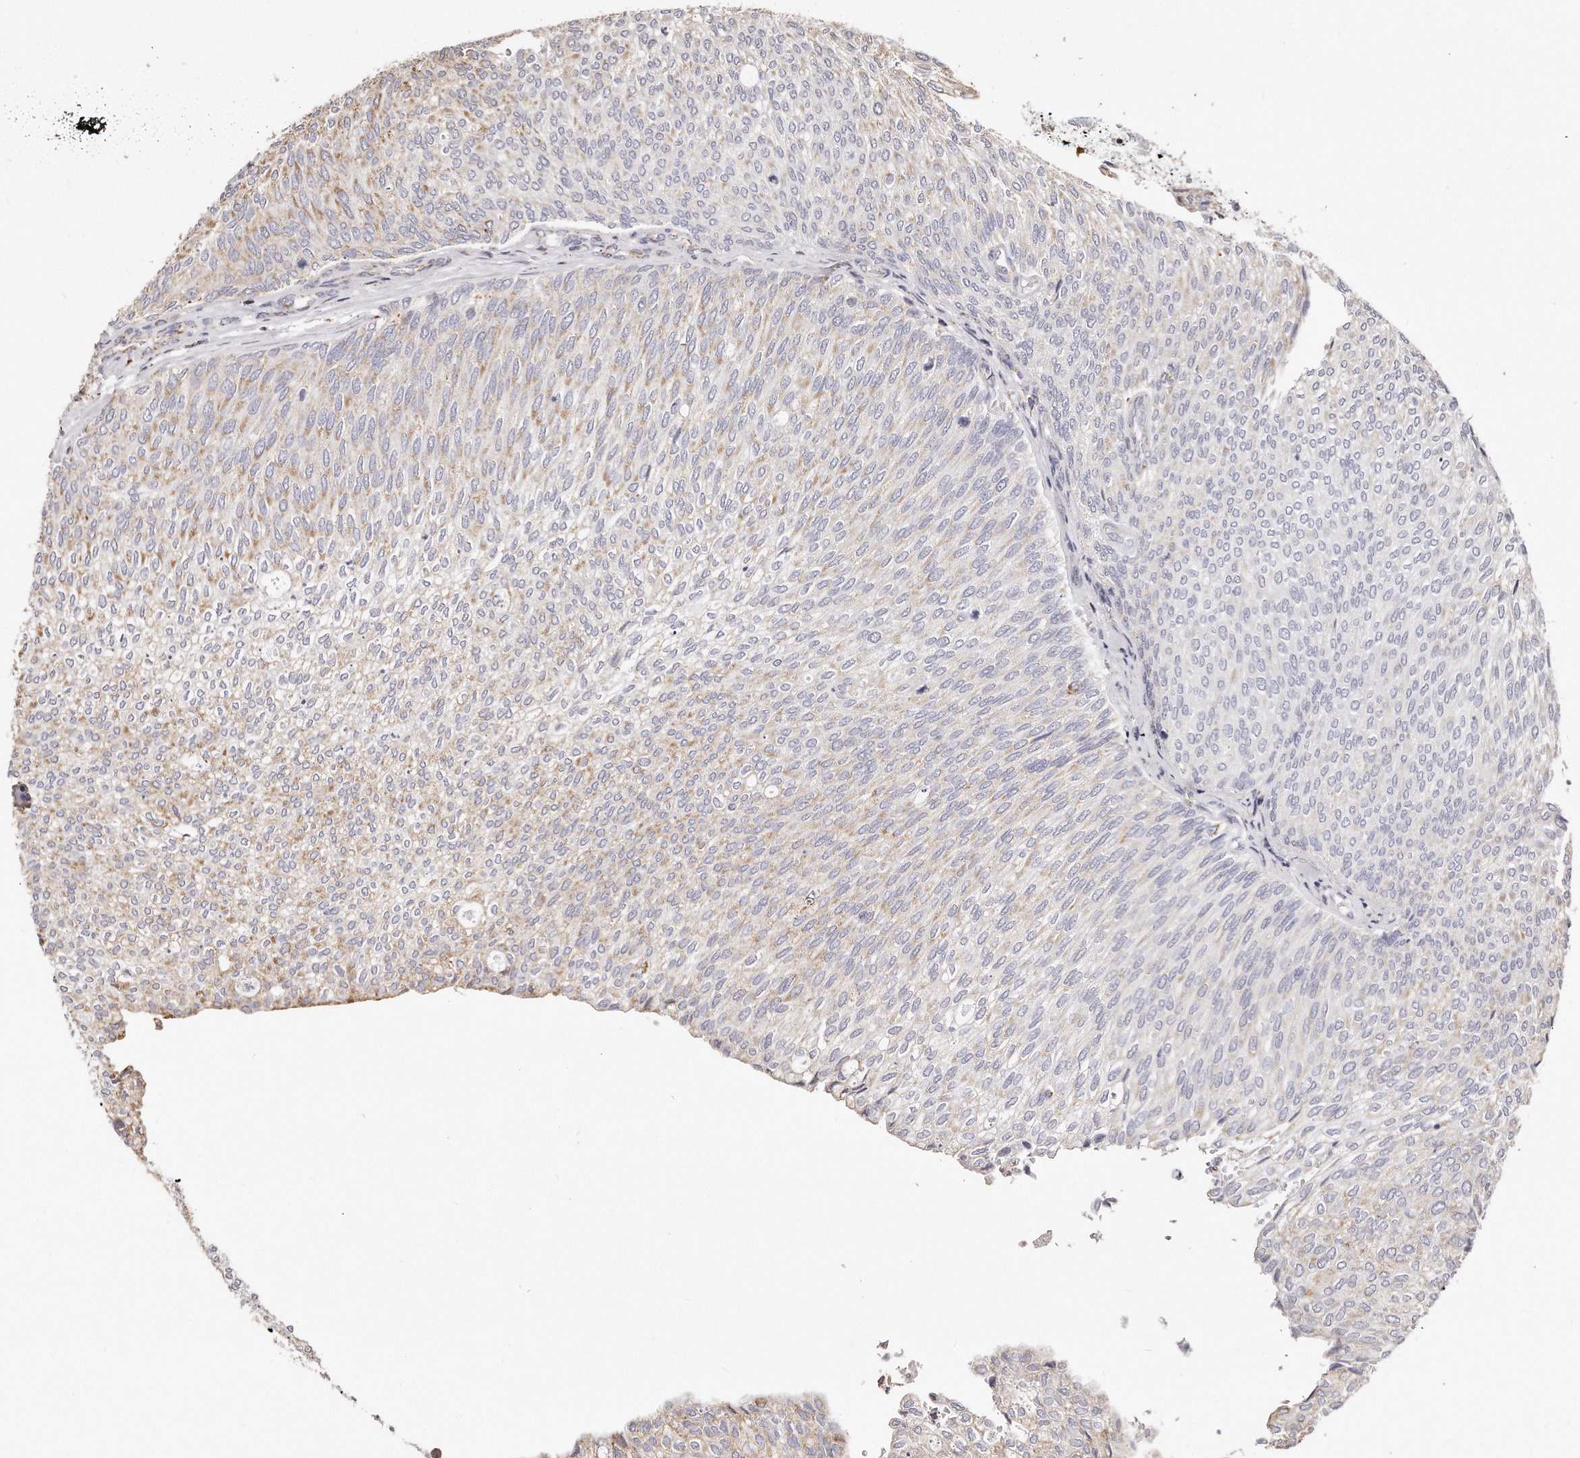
{"staining": {"intensity": "weak", "quantity": "25%-75%", "location": "cytoplasmic/membranous"}, "tissue": "urothelial cancer", "cell_type": "Tumor cells", "image_type": "cancer", "snomed": [{"axis": "morphology", "description": "Urothelial carcinoma, Low grade"}, {"axis": "topography", "description": "Urinary bladder"}], "caption": "Urothelial cancer tissue demonstrates weak cytoplasmic/membranous expression in about 25%-75% of tumor cells, visualized by immunohistochemistry. (IHC, brightfield microscopy, high magnification).", "gene": "RTKN", "patient": {"sex": "female", "age": 79}}